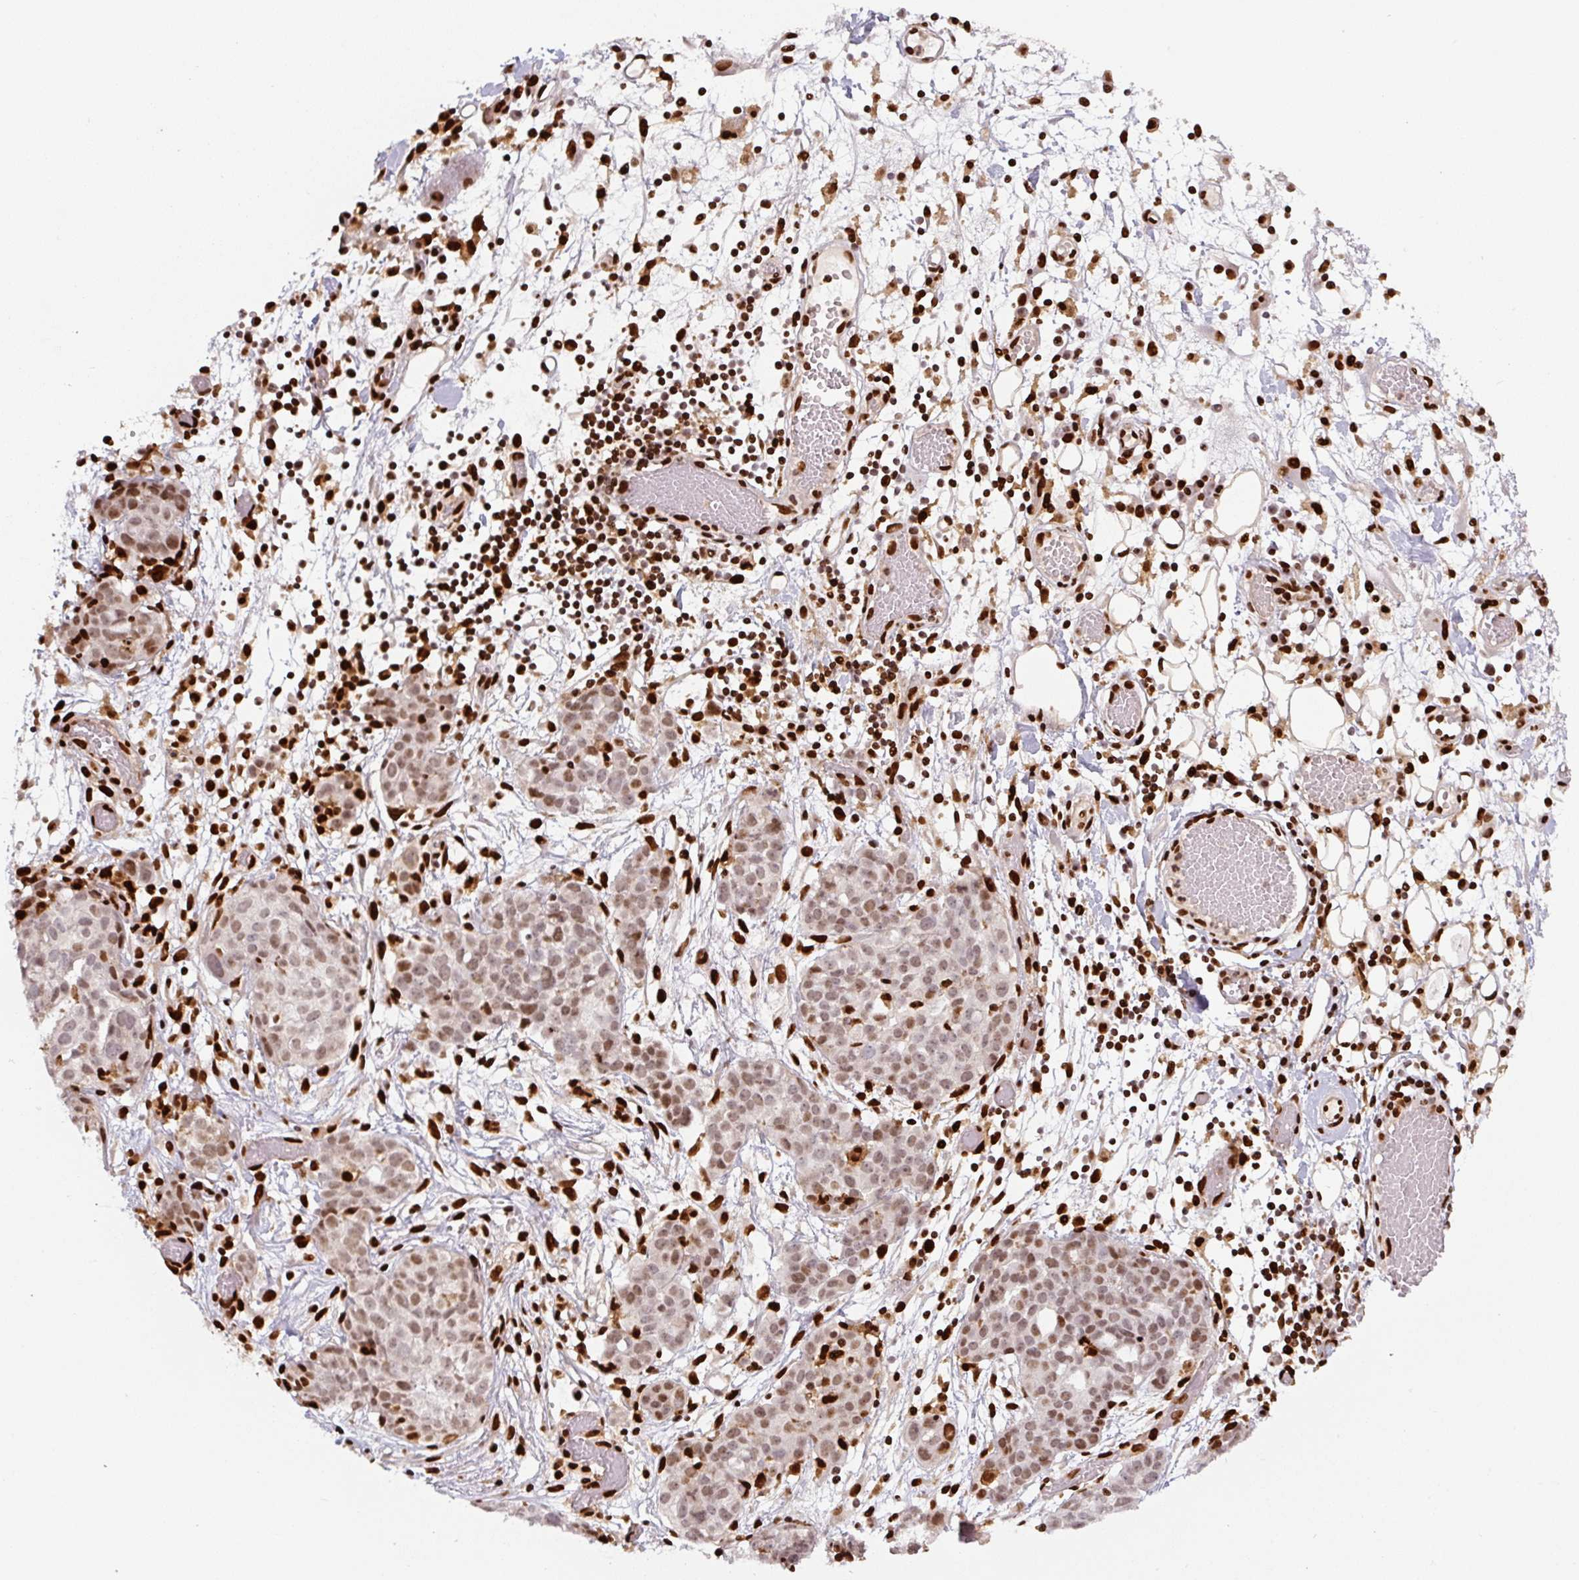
{"staining": {"intensity": "moderate", "quantity": ">75%", "location": "nuclear"}, "tissue": "ovarian cancer", "cell_type": "Tumor cells", "image_type": "cancer", "snomed": [{"axis": "morphology", "description": "Cystadenocarcinoma, serous, NOS"}, {"axis": "topography", "description": "Soft tissue"}, {"axis": "topography", "description": "Ovary"}], "caption": "A photomicrograph of ovarian cancer (serous cystadenocarcinoma) stained for a protein displays moderate nuclear brown staining in tumor cells.", "gene": "PYDC2", "patient": {"sex": "female", "age": 57}}